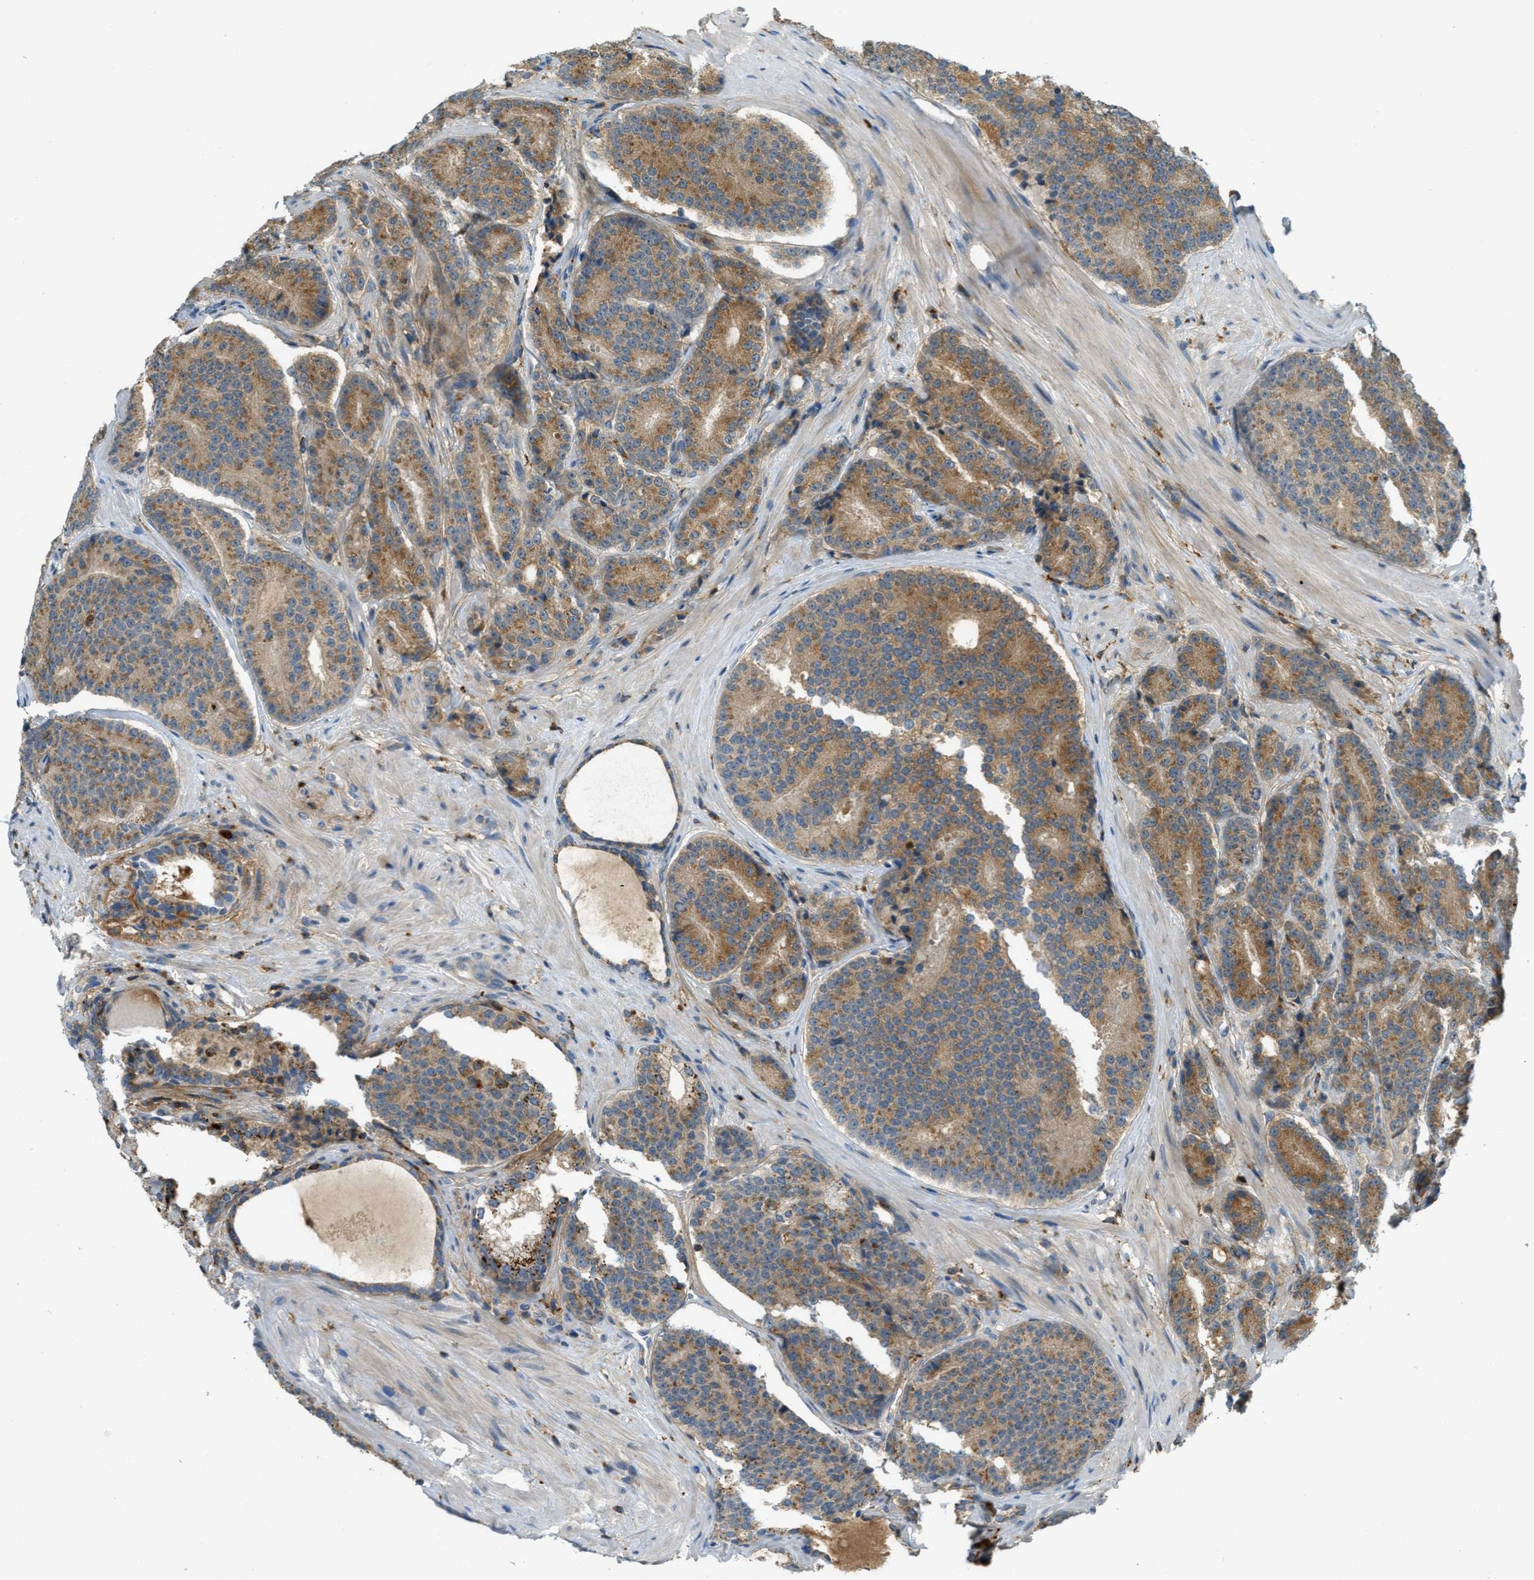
{"staining": {"intensity": "moderate", "quantity": ">75%", "location": "cytoplasmic/membranous"}, "tissue": "prostate cancer", "cell_type": "Tumor cells", "image_type": "cancer", "snomed": [{"axis": "morphology", "description": "Adenocarcinoma, High grade"}, {"axis": "topography", "description": "Prostate"}], "caption": "Protein staining of prostate adenocarcinoma (high-grade) tissue demonstrates moderate cytoplasmic/membranous positivity in approximately >75% of tumor cells.", "gene": "PLBD2", "patient": {"sex": "male", "age": 61}}